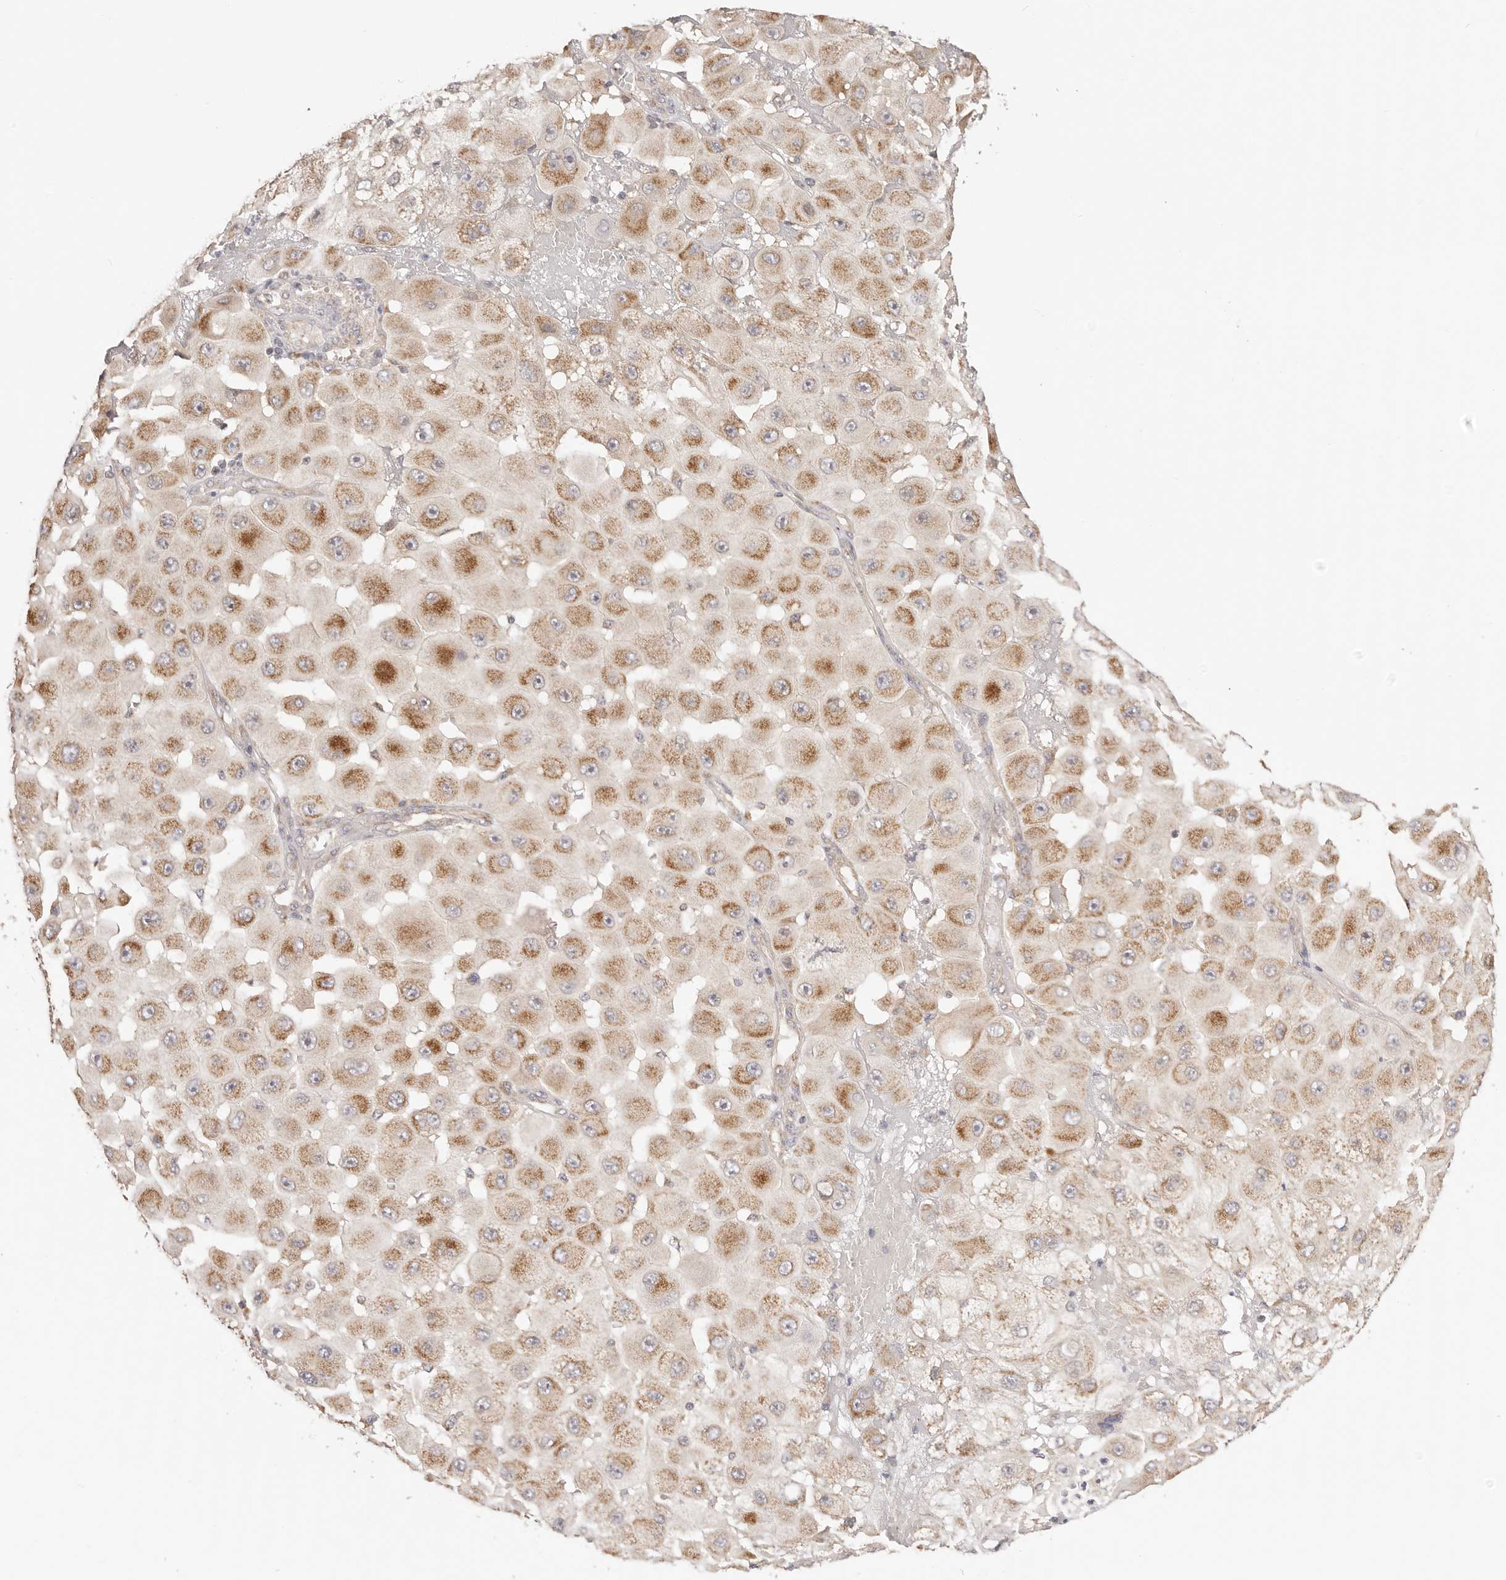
{"staining": {"intensity": "moderate", "quantity": ">75%", "location": "cytoplasmic/membranous"}, "tissue": "melanoma", "cell_type": "Tumor cells", "image_type": "cancer", "snomed": [{"axis": "morphology", "description": "Malignant melanoma, NOS"}, {"axis": "topography", "description": "Skin"}], "caption": "A photomicrograph of human malignant melanoma stained for a protein shows moderate cytoplasmic/membranous brown staining in tumor cells.", "gene": "KCMF1", "patient": {"sex": "female", "age": 81}}